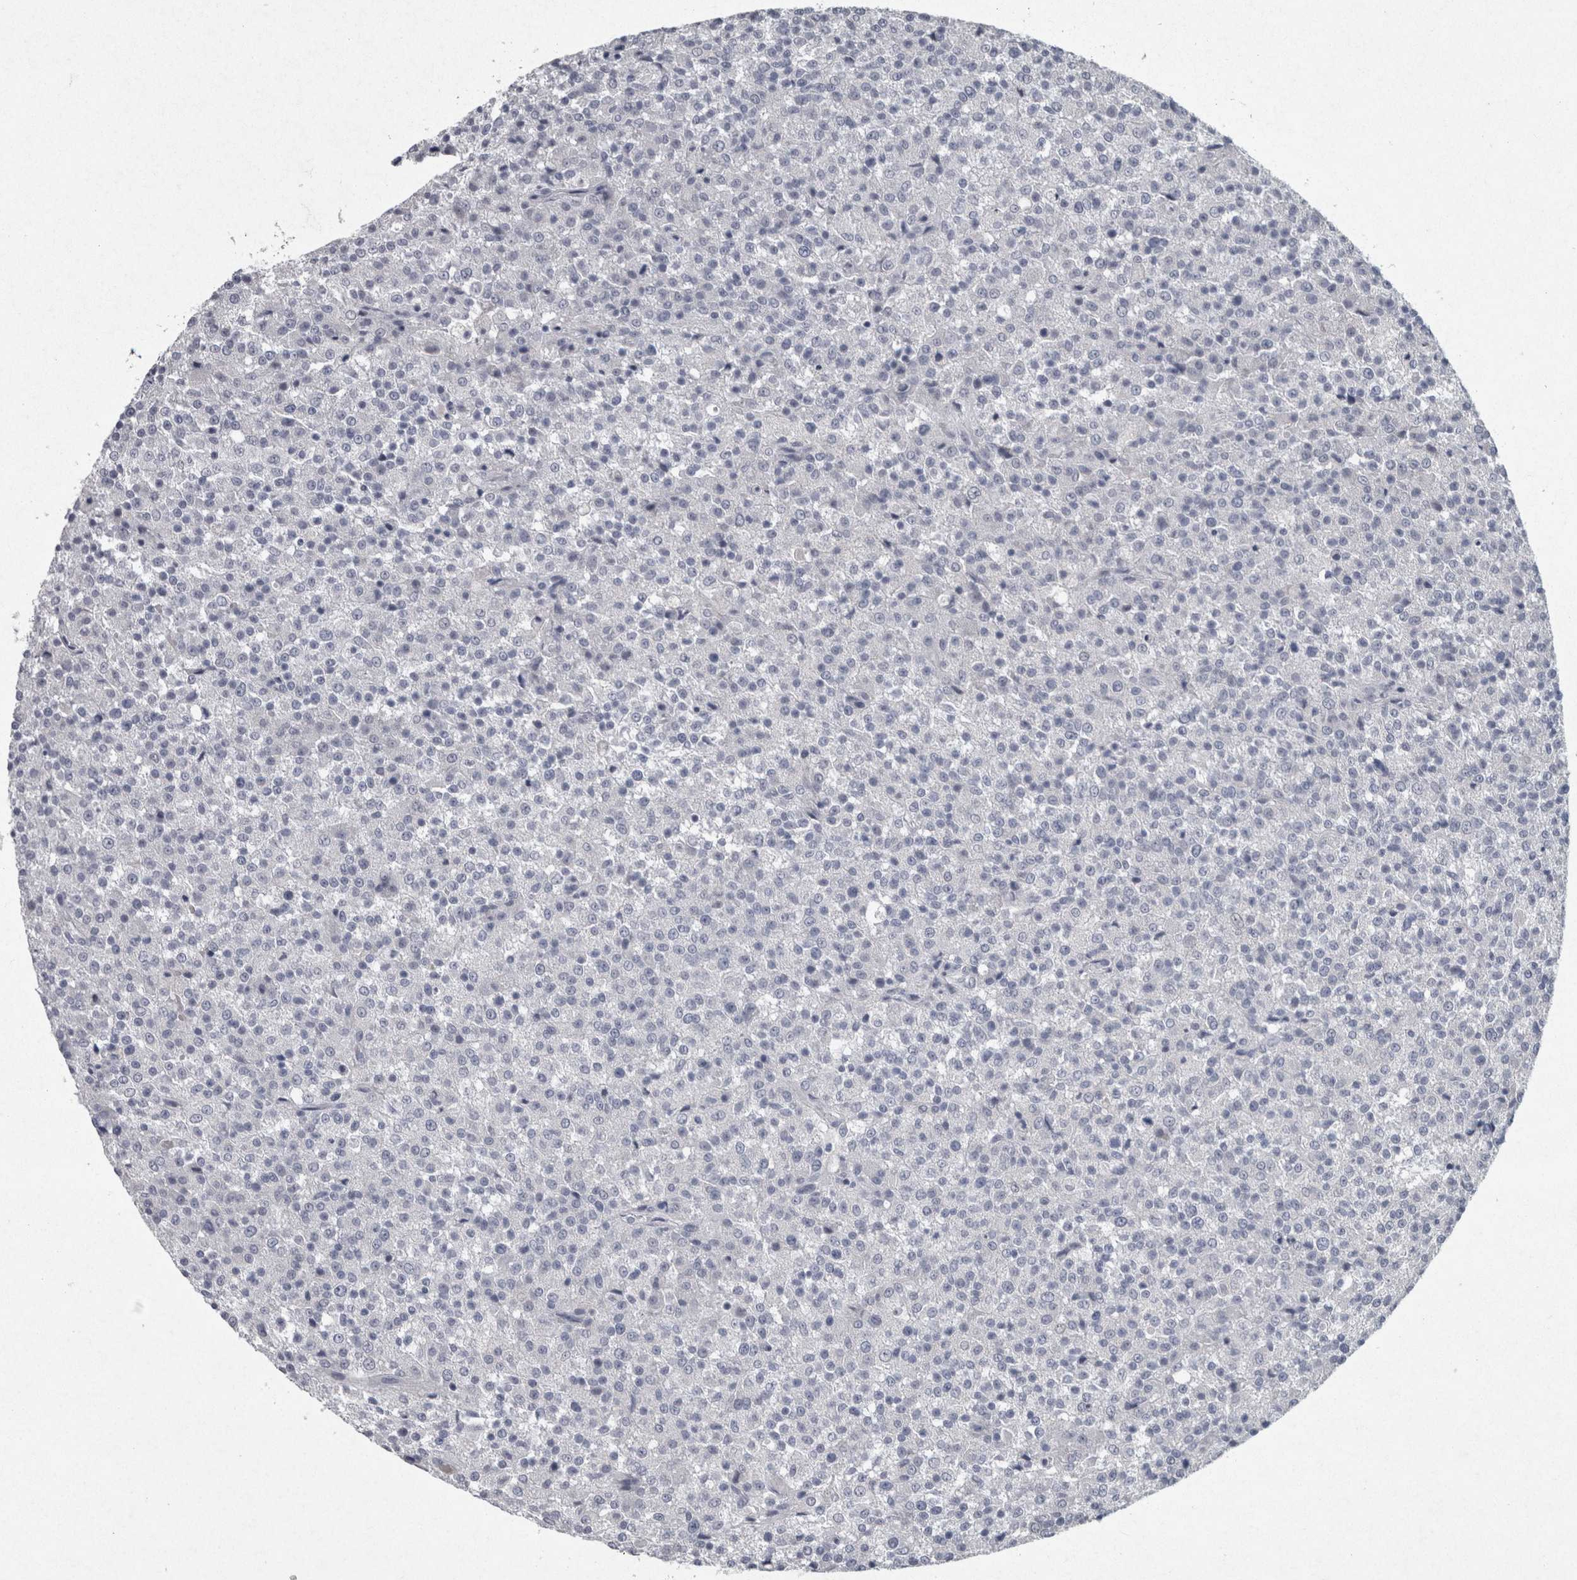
{"staining": {"intensity": "negative", "quantity": "none", "location": "none"}, "tissue": "testis cancer", "cell_type": "Tumor cells", "image_type": "cancer", "snomed": [{"axis": "morphology", "description": "Seminoma, NOS"}, {"axis": "topography", "description": "Testis"}], "caption": "Testis seminoma was stained to show a protein in brown. There is no significant positivity in tumor cells.", "gene": "PDX1", "patient": {"sex": "male", "age": 59}}